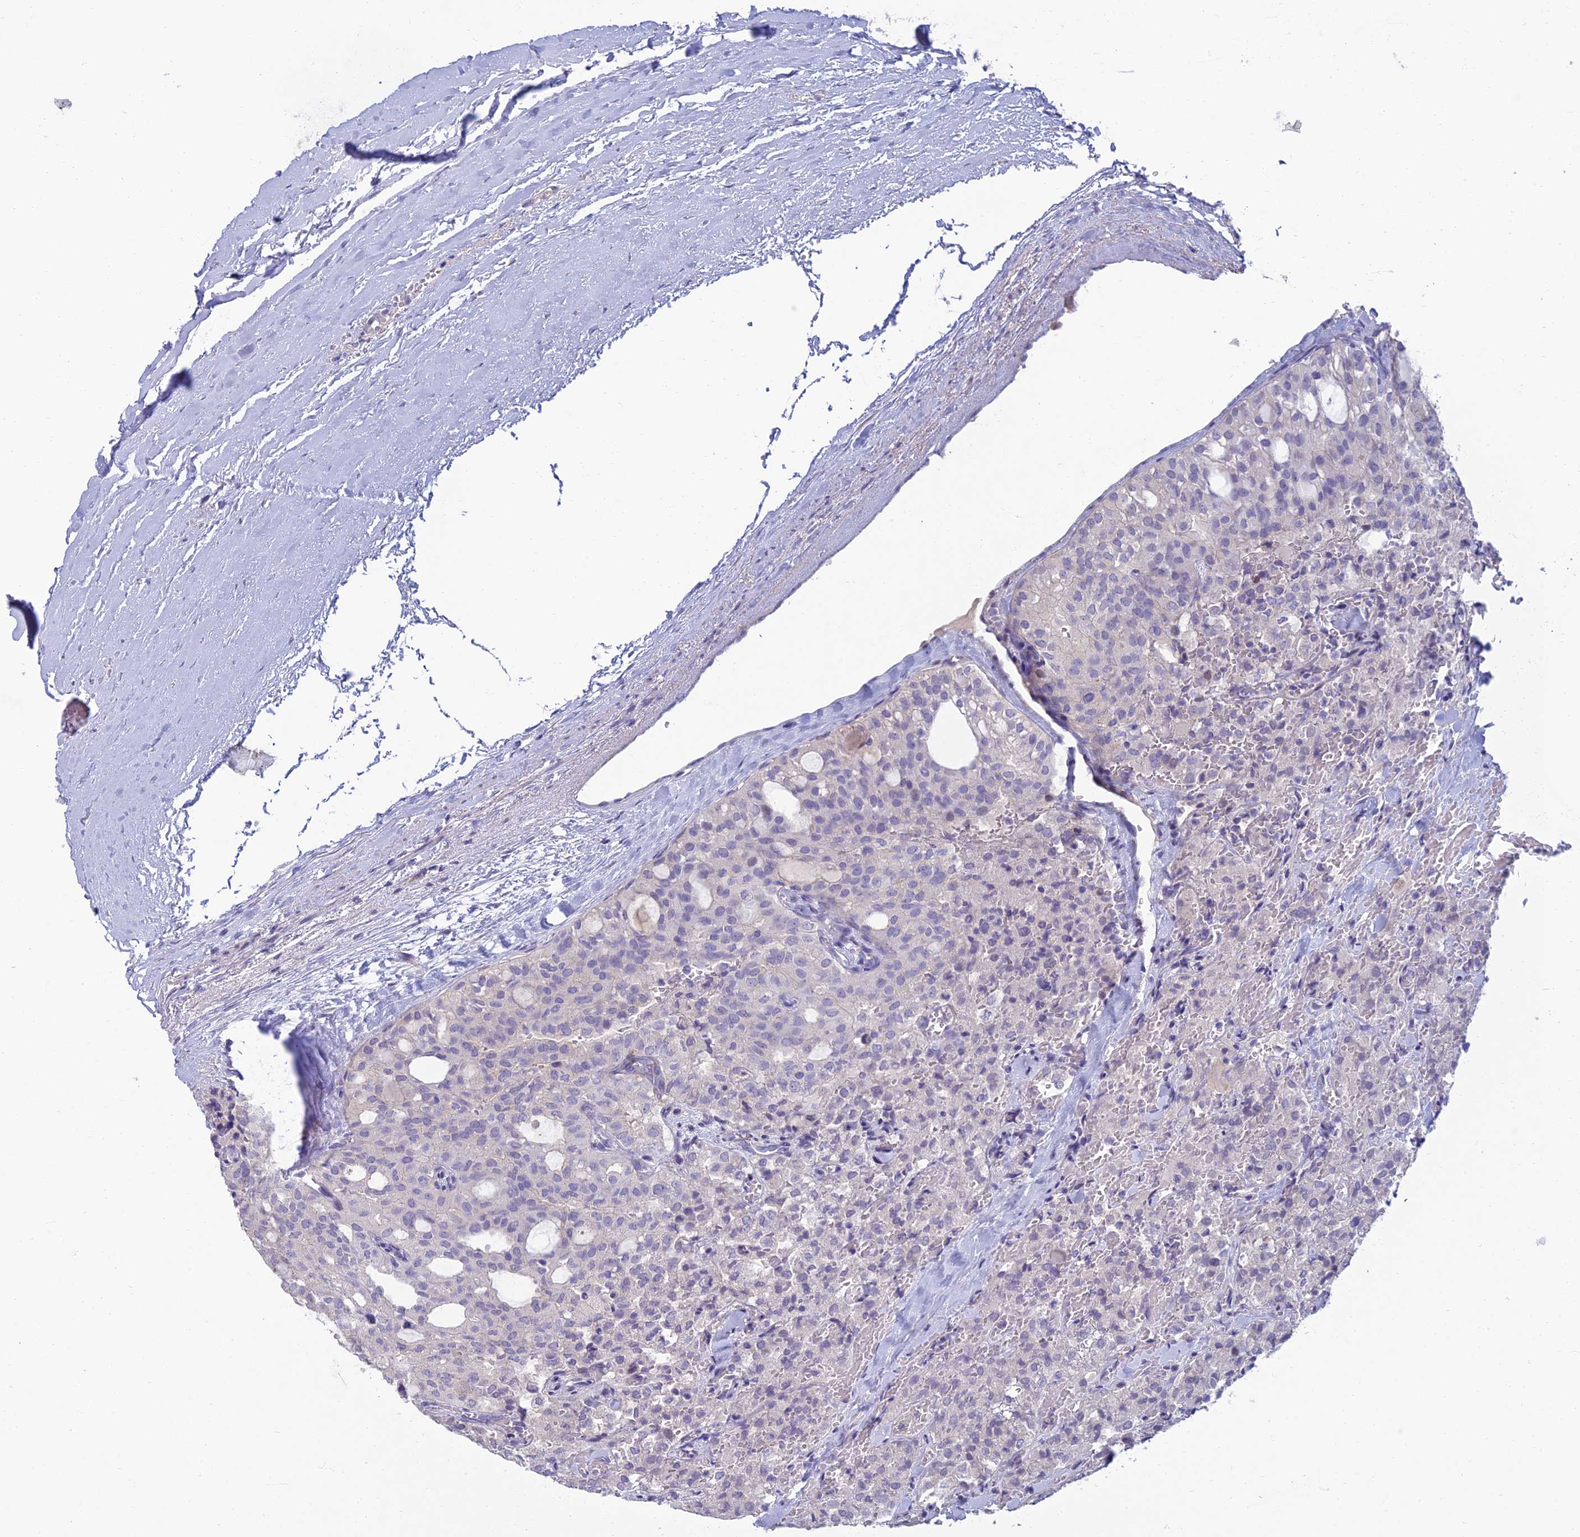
{"staining": {"intensity": "negative", "quantity": "none", "location": "none"}, "tissue": "thyroid cancer", "cell_type": "Tumor cells", "image_type": "cancer", "snomed": [{"axis": "morphology", "description": "Follicular adenoma carcinoma, NOS"}, {"axis": "topography", "description": "Thyroid gland"}], "caption": "Tumor cells show no significant protein staining in thyroid follicular adenoma carcinoma.", "gene": "NEURL1", "patient": {"sex": "male", "age": 75}}